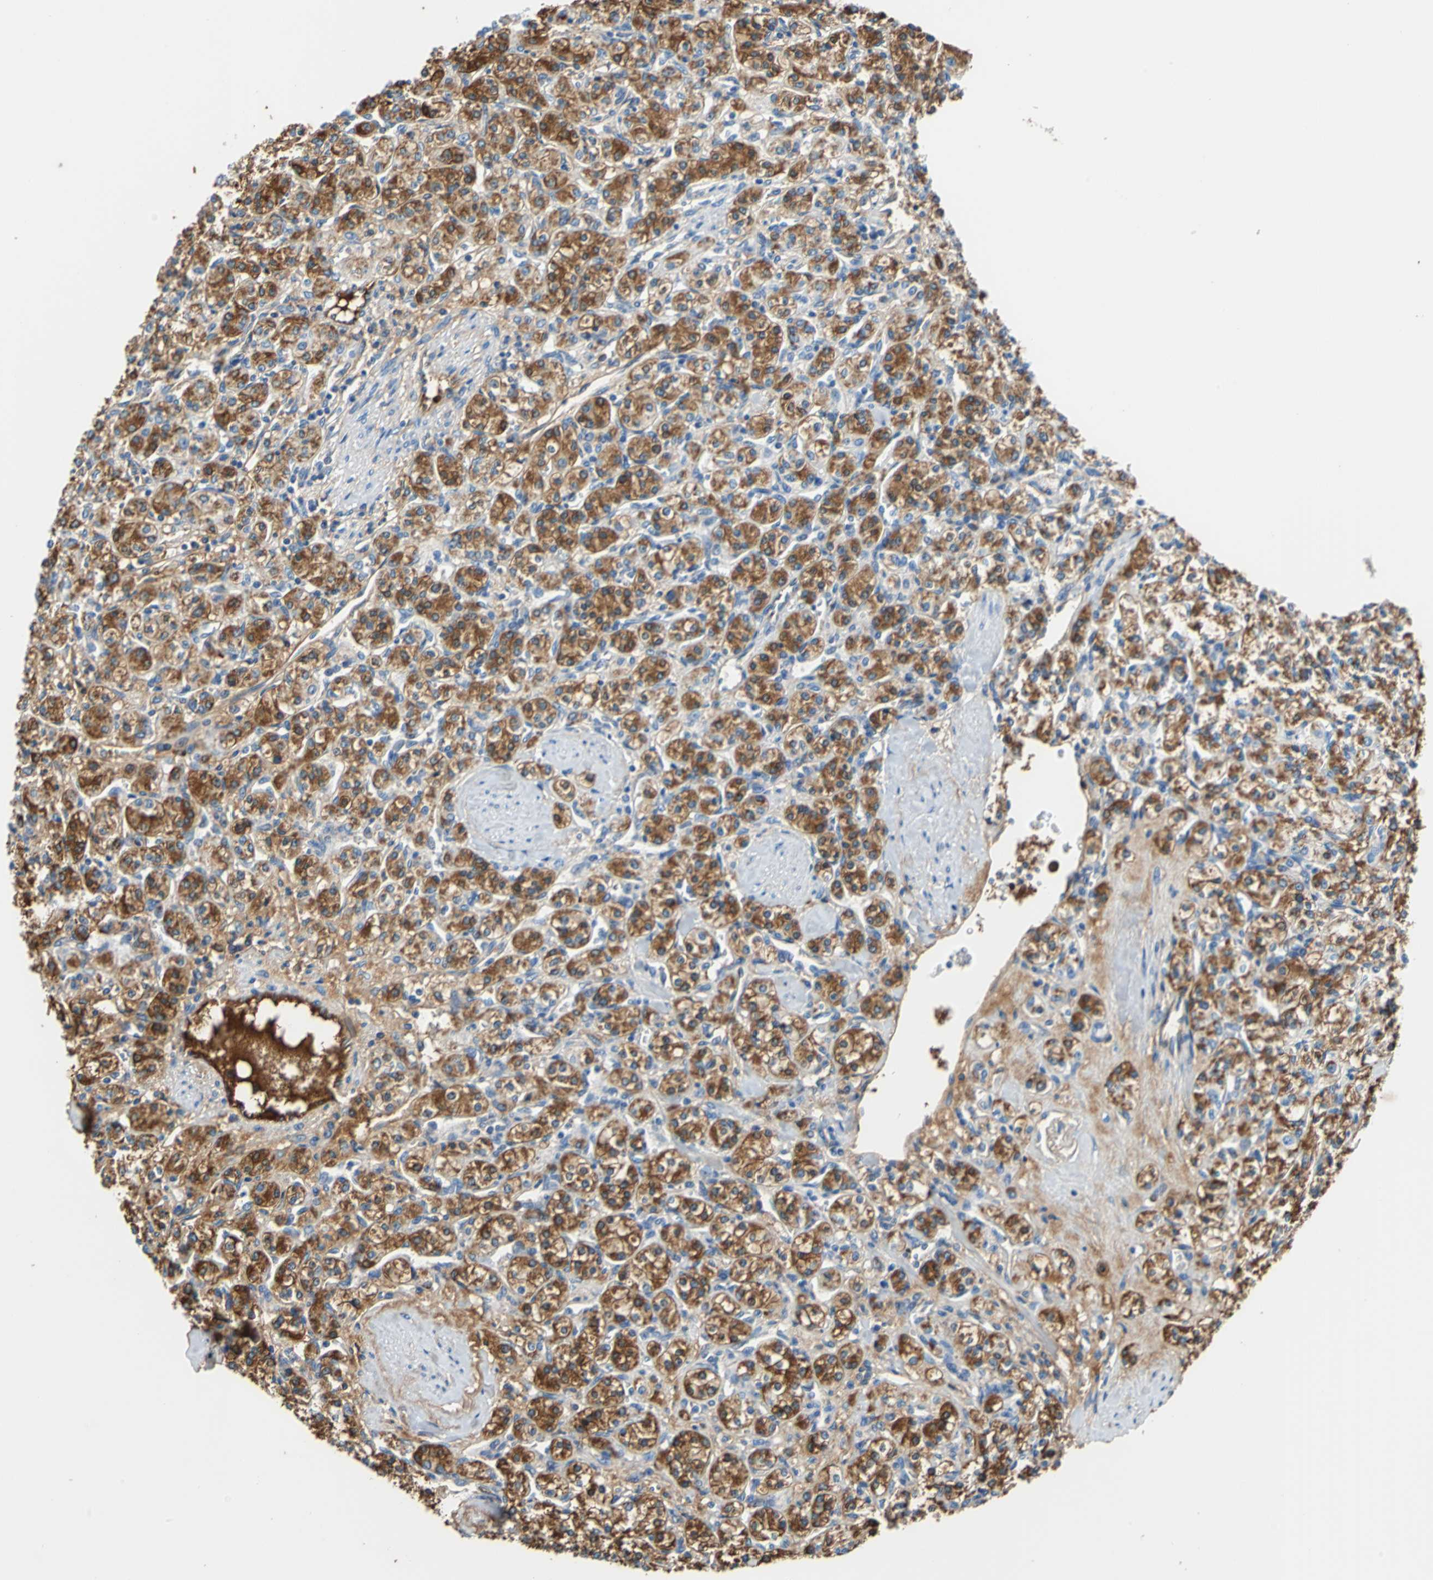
{"staining": {"intensity": "moderate", "quantity": ">75%", "location": "cytoplasmic/membranous"}, "tissue": "renal cancer", "cell_type": "Tumor cells", "image_type": "cancer", "snomed": [{"axis": "morphology", "description": "Adenocarcinoma, NOS"}, {"axis": "topography", "description": "Kidney"}], "caption": "DAB (3,3'-diaminobenzidine) immunohistochemical staining of renal cancer (adenocarcinoma) shows moderate cytoplasmic/membranous protein positivity in approximately >75% of tumor cells.", "gene": "ALB", "patient": {"sex": "male", "age": 77}}